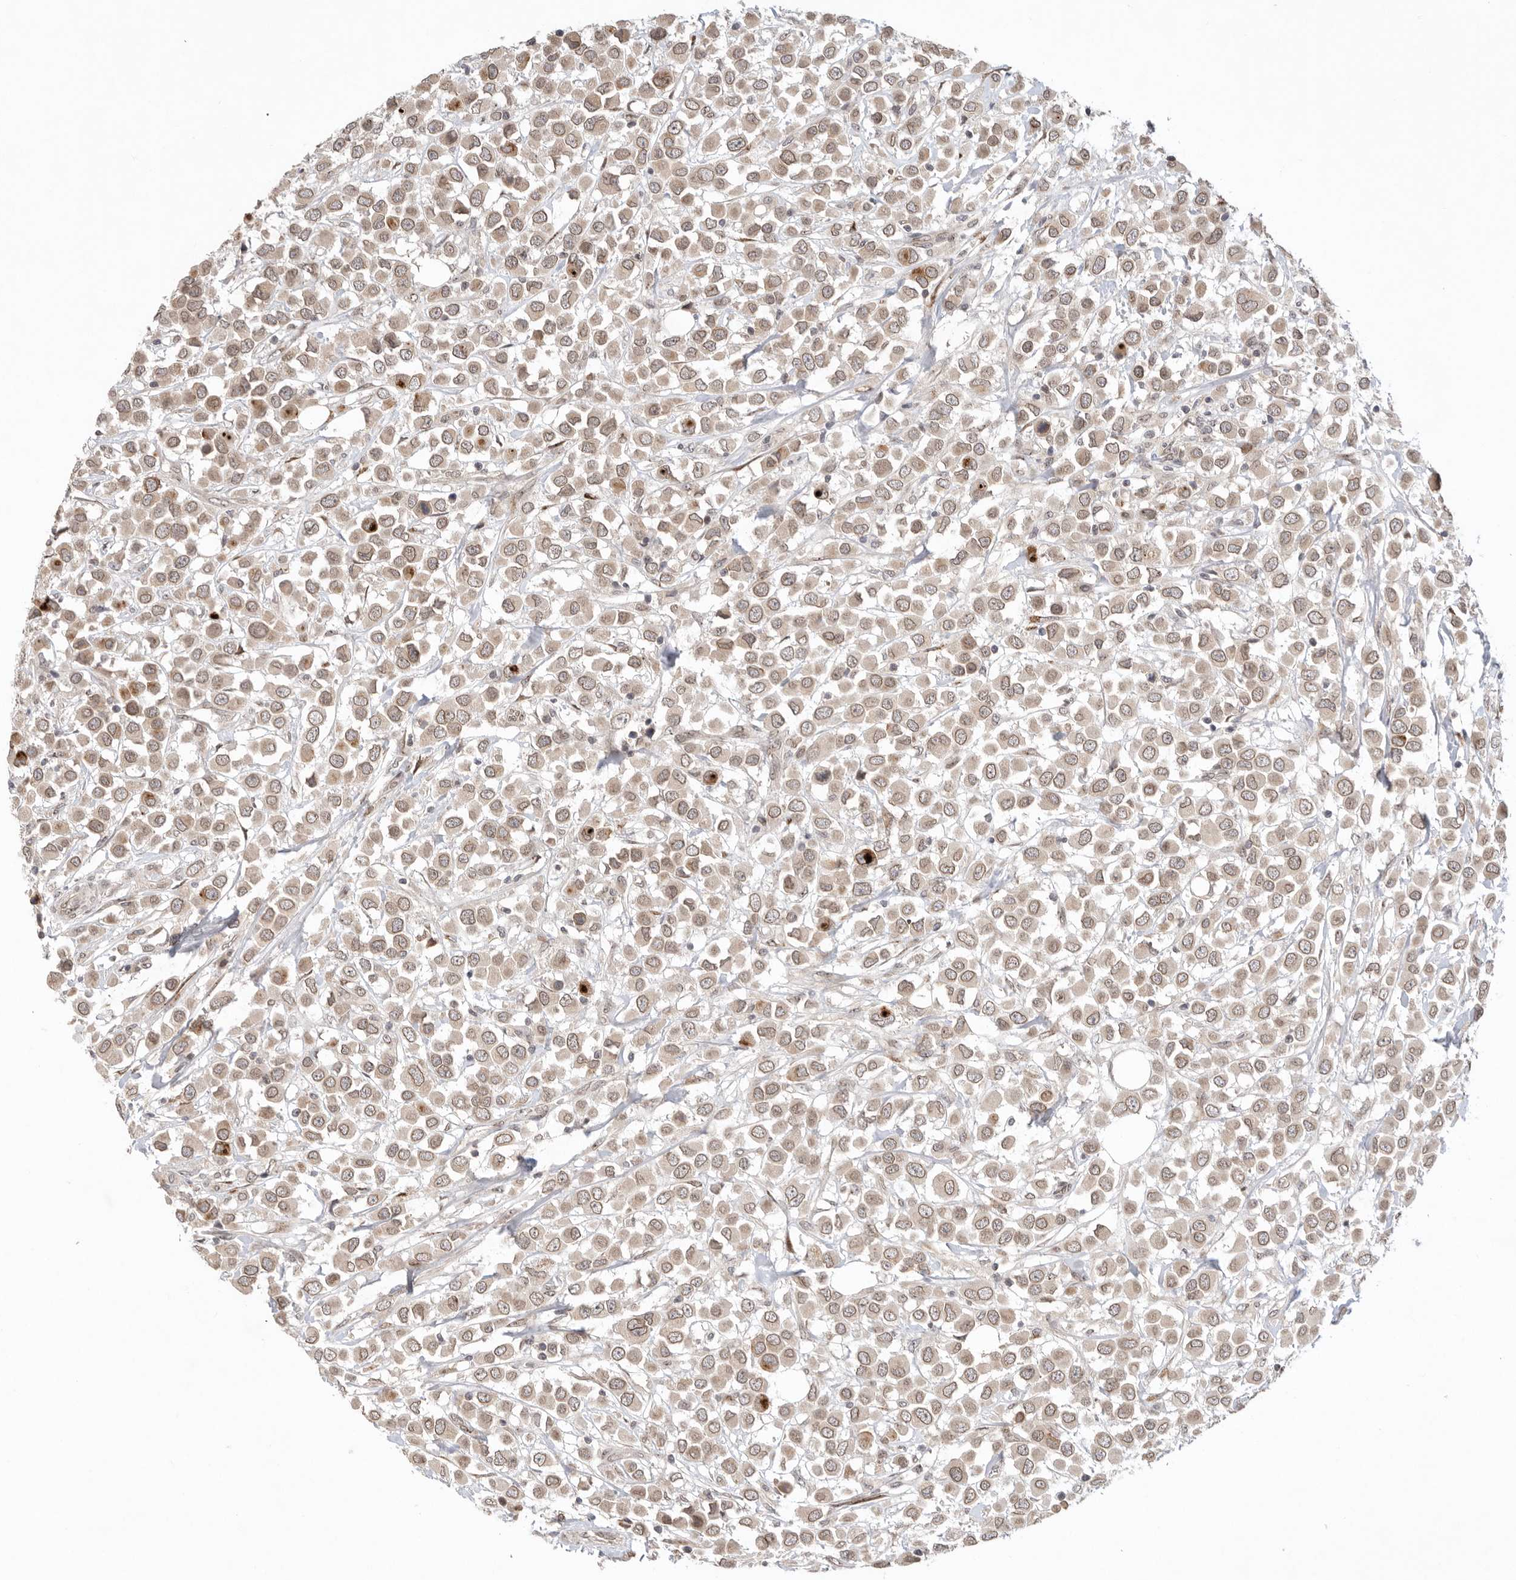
{"staining": {"intensity": "weak", "quantity": "25%-75%", "location": "cytoplasmic/membranous,nuclear"}, "tissue": "breast cancer", "cell_type": "Tumor cells", "image_type": "cancer", "snomed": [{"axis": "morphology", "description": "Duct carcinoma"}, {"axis": "topography", "description": "Breast"}], "caption": "Immunohistochemical staining of breast invasive ductal carcinoma demonstrates low levels of weak cytoplasmic/membranous and nuclear protein expression in about 25%-75% of tumor cells. The protein of interest is stained brown, and the nuclei are stained in blue (DAB (3,3'-diaminobenzidine) IHC with brightfield microscopy, high magnification).", "gene": "LEMD3", "patient": {"sex": "female", "age": 61}}